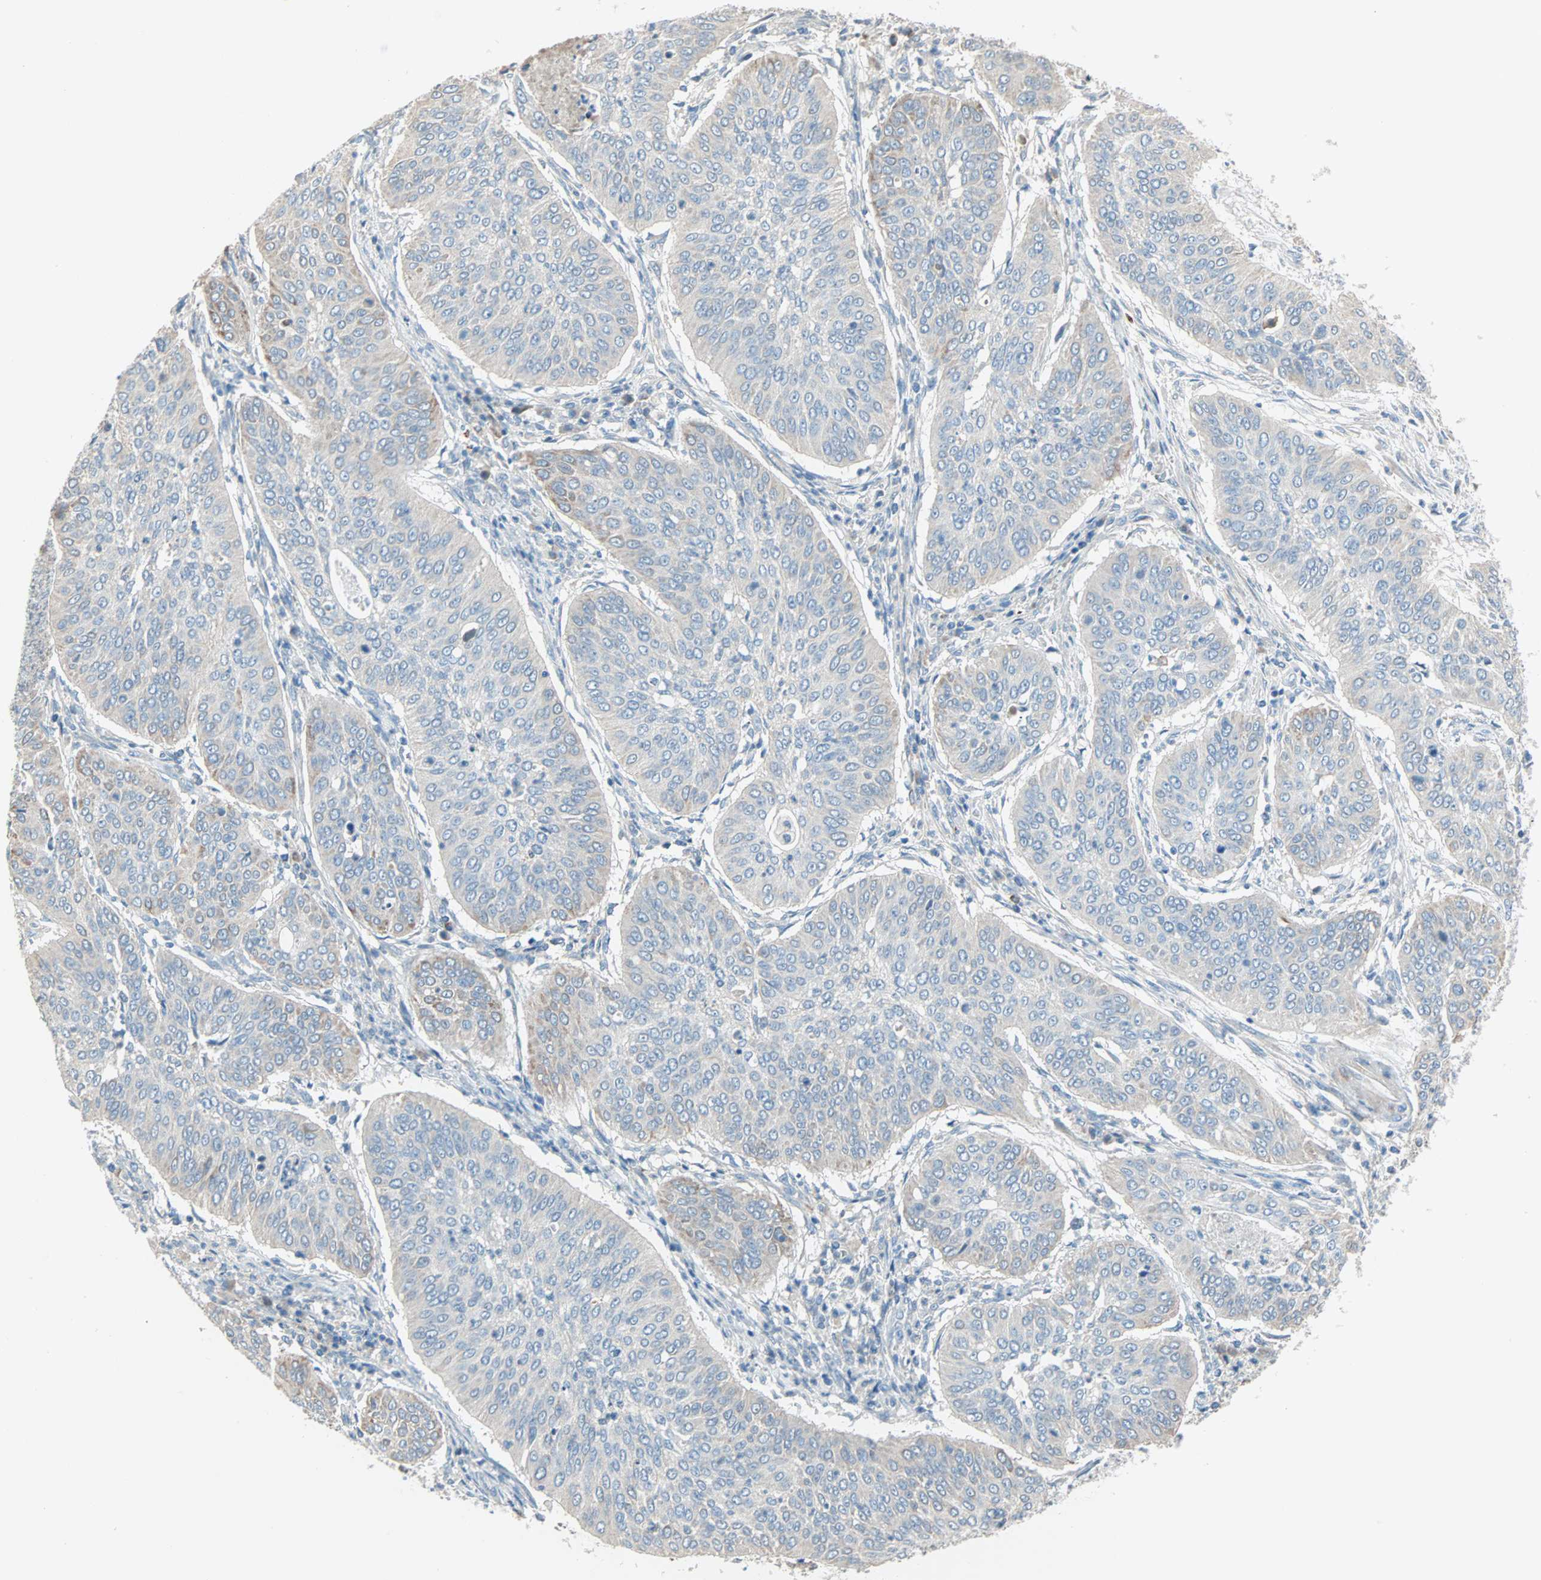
{"staining": {"intensity": "negative", "quantity": "none", "location": "none"}, "tissue": "cervical cancer", "cell_type": "Tumor cells", "image_type": "cancer", "snomed": [{"axis": "morphology", "description": "Normal tissue, NOS"}, {"axis": "morphology", "description": "Squamous cell carcinoma, NOS"}, {"axis": "topography", "description": "Cervix"}], "caption": "Human cervical cancer (squamous cell carcinoma) stained for a protein using immunohistochemistry (IHC) shows no staining in tumor cells.", "gene": "ACVRL1", "patient": {"sex": "female", "age": 39}}